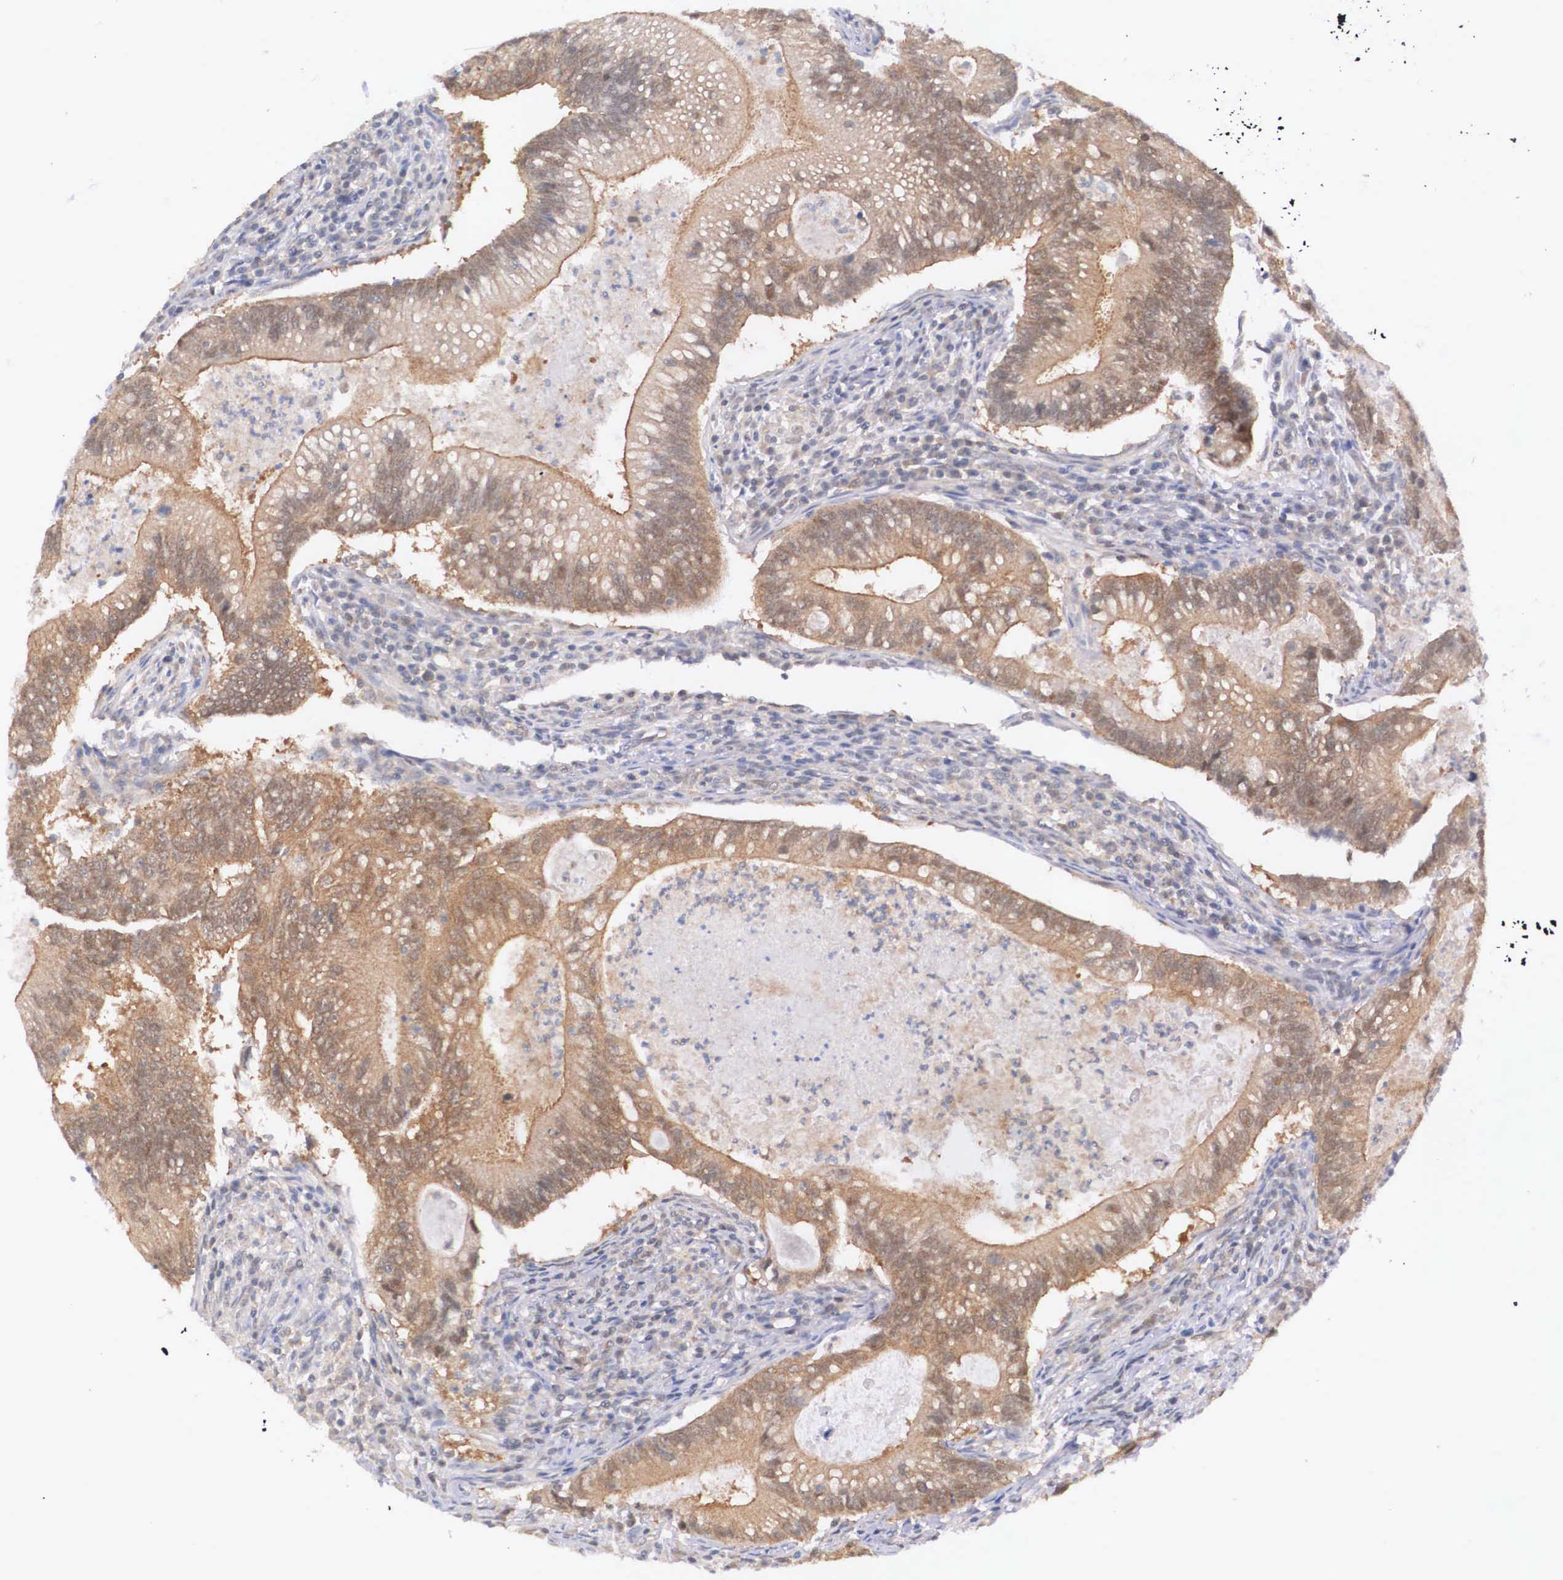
{"staining": {"intensity": "moderate", "quantity": "25%-75%", "location": "cytoplasmic/membranous"}, "tissue": "colorectal cancer", "cell_type": "Tumor cells", "image_type": "cancer", "snomed": [{"axis": "morphology", "description": "Adenocarcinoma, NOS"}, {"axis": "topography", "description": "Rectum"}], "caption": "Moderate cytoplasmic/membranous protein positivity is identified in about 25%-75% of tumor cells in colorectal adenocarcinoma.", "gene": "IGBP1", "patient": {"sex": "female", "age": 81}}